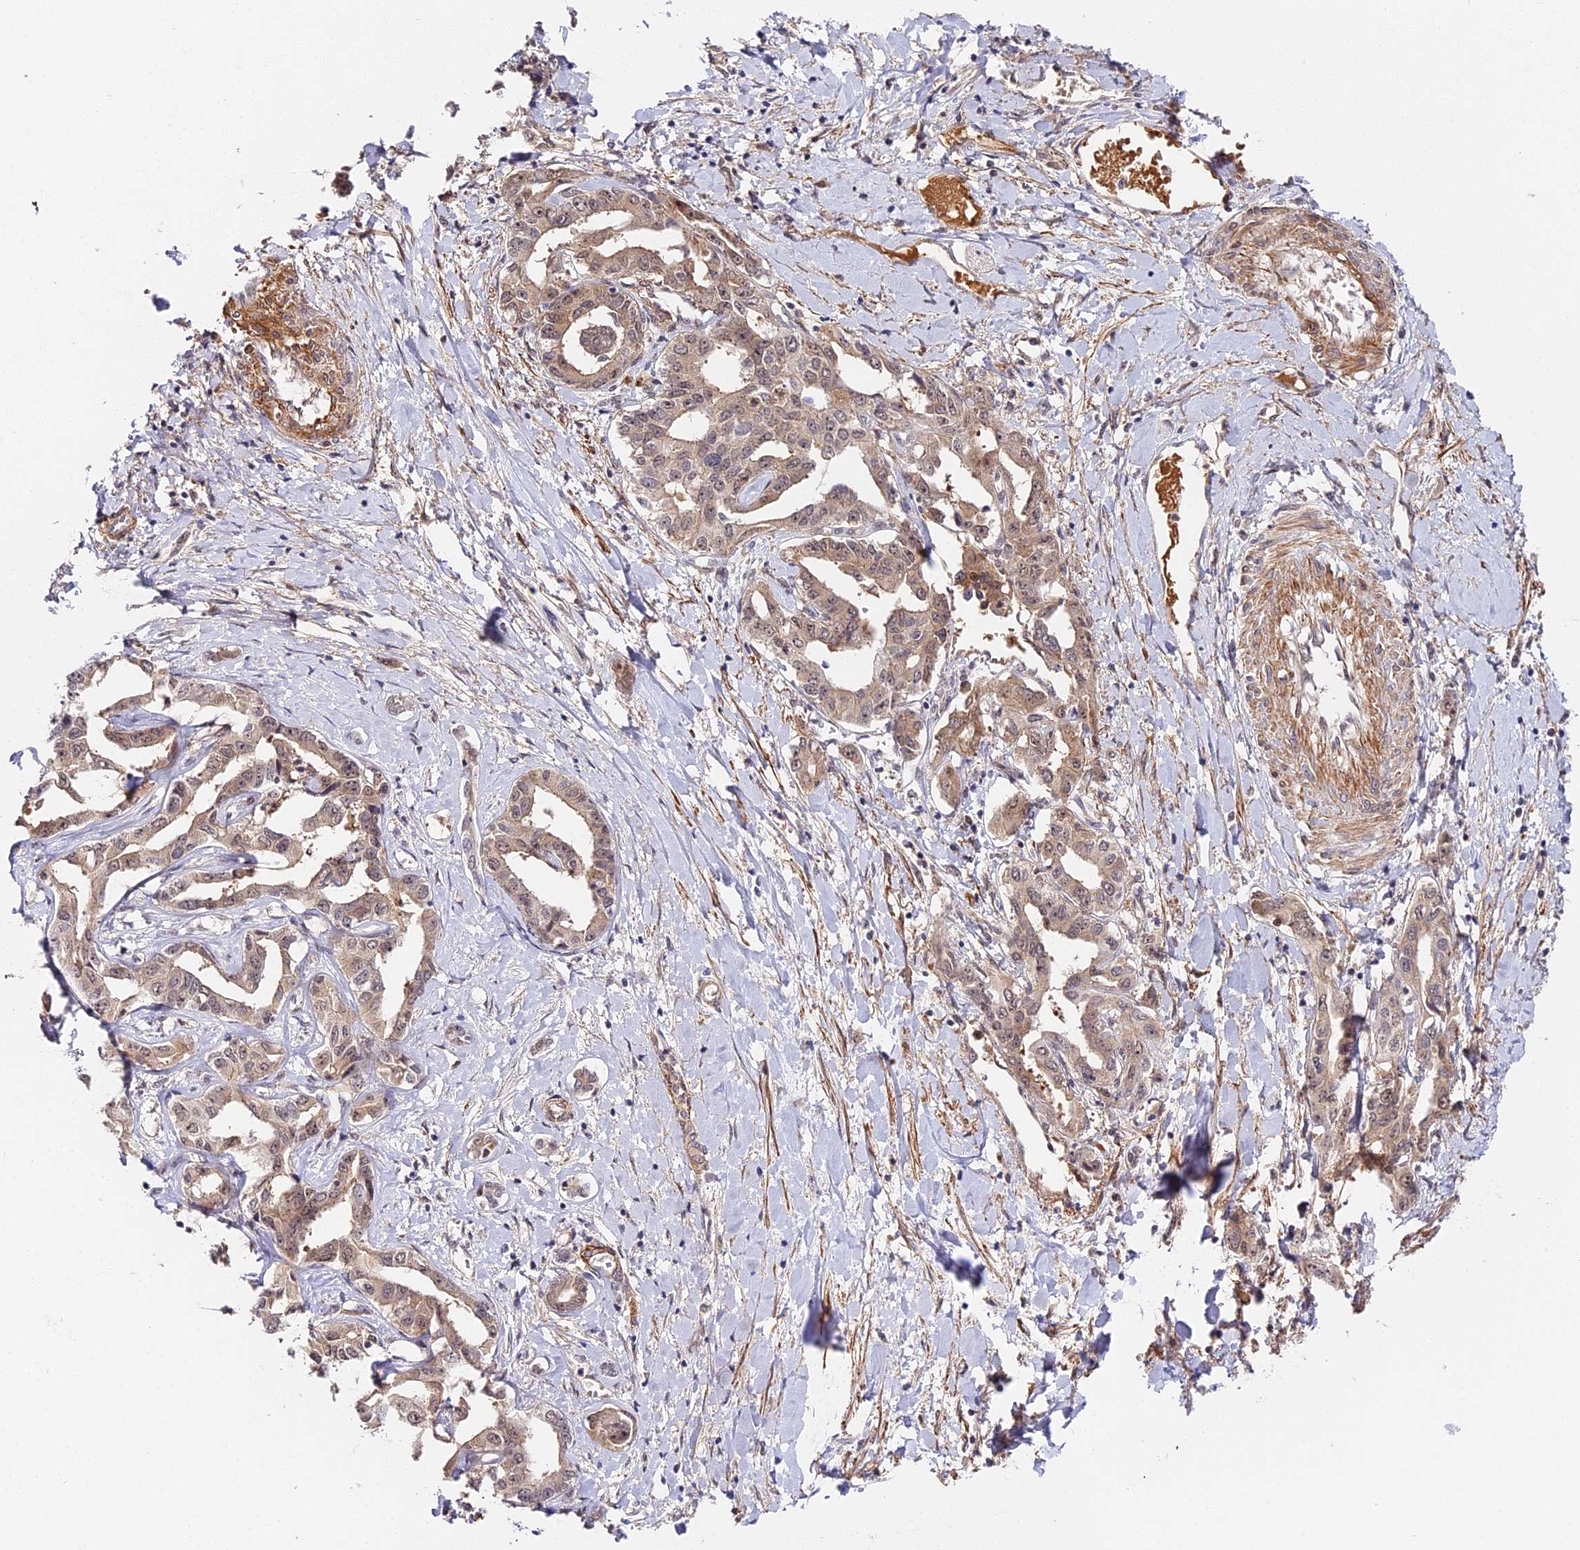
{"staining": {"intensity": "weak", "quantity": "25%-75%", "location": "cytoplasmic/membranous,nuclear"}, "tissue": "liver cancer", "cell_type": "Tumor cells", "image_type": "cancer", "snomed": [{"axis": "morphology", "description": "Cholangiocarcinoma"}, {"axis": "topography", "description": "Liver"}], "caption": "Immunohistochemistry (DAB) staining of human cholangiocarcinoma (liver) exhibits weak cytoplasmic/membranous and nuclear protein expression in approximately 25%-75% of tumor cells. Using DAB (3,3'-diaminobenzidine) (brown) and hematoxylin (blue) stains, captured at high magnification using brightfield microscopy.", "gene": "IMPACT", "patient": {"sex": "male", "age": 59}}